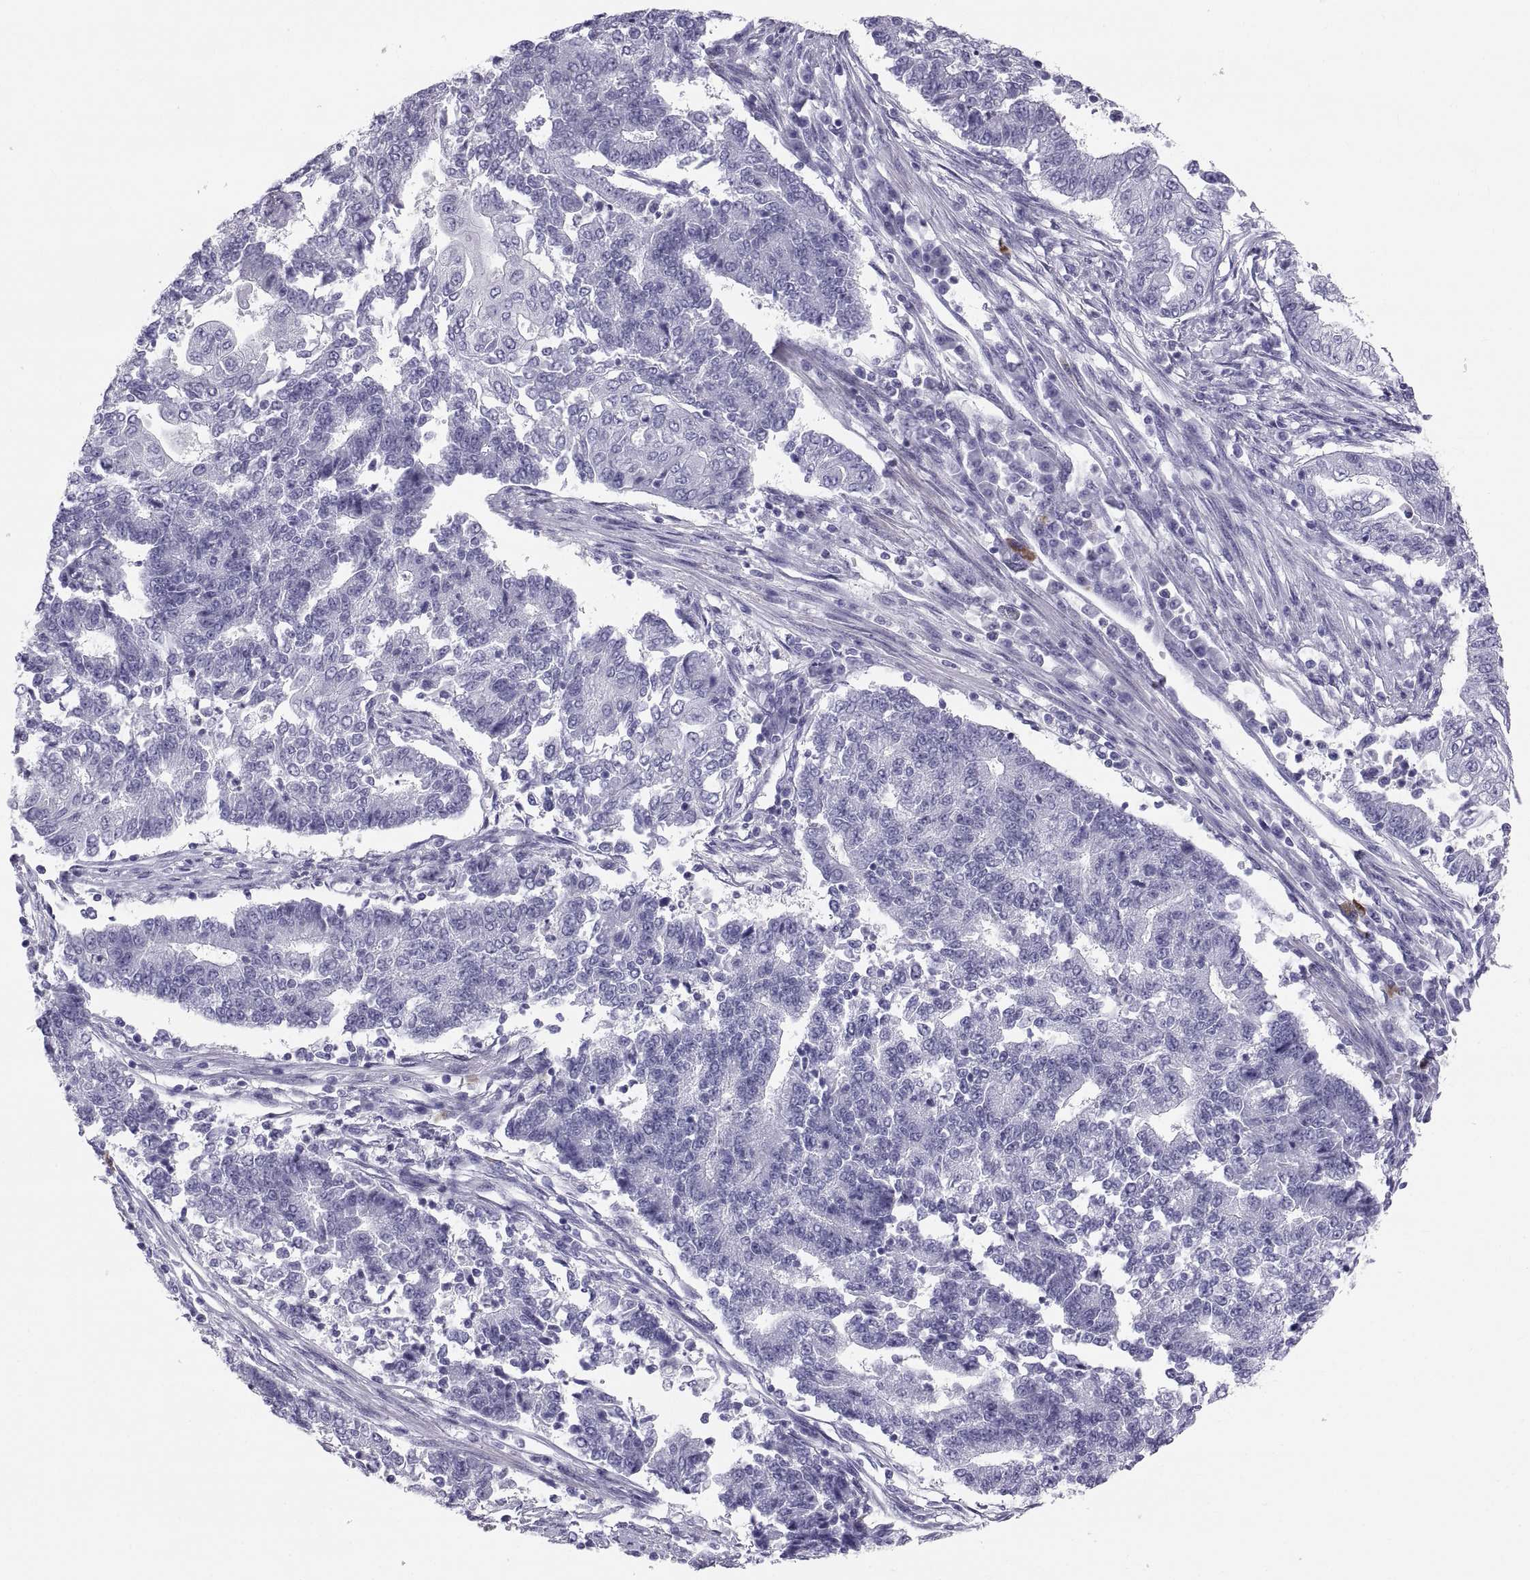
{"staining": {"intensity": "negative", "quantity": "none", "location": "none"}, "tissue": "endometrial cancer", "cell_type": "Tumor cells", "image_type": "cancer", "snomed": [{"axis": "morphology", "description": "Adenocarcinoma, NOS"}, {"axis": "topography", "description": "Uterus"}, {"axis": "topography", "description": "Endometrium"}], "caption": "Immunohistochemical staining of endometrial adenocarcinoma displays no significant expression in tumor cells.", "gene": "CT47A10", "patient": {"sex": "female", "age": 54}}